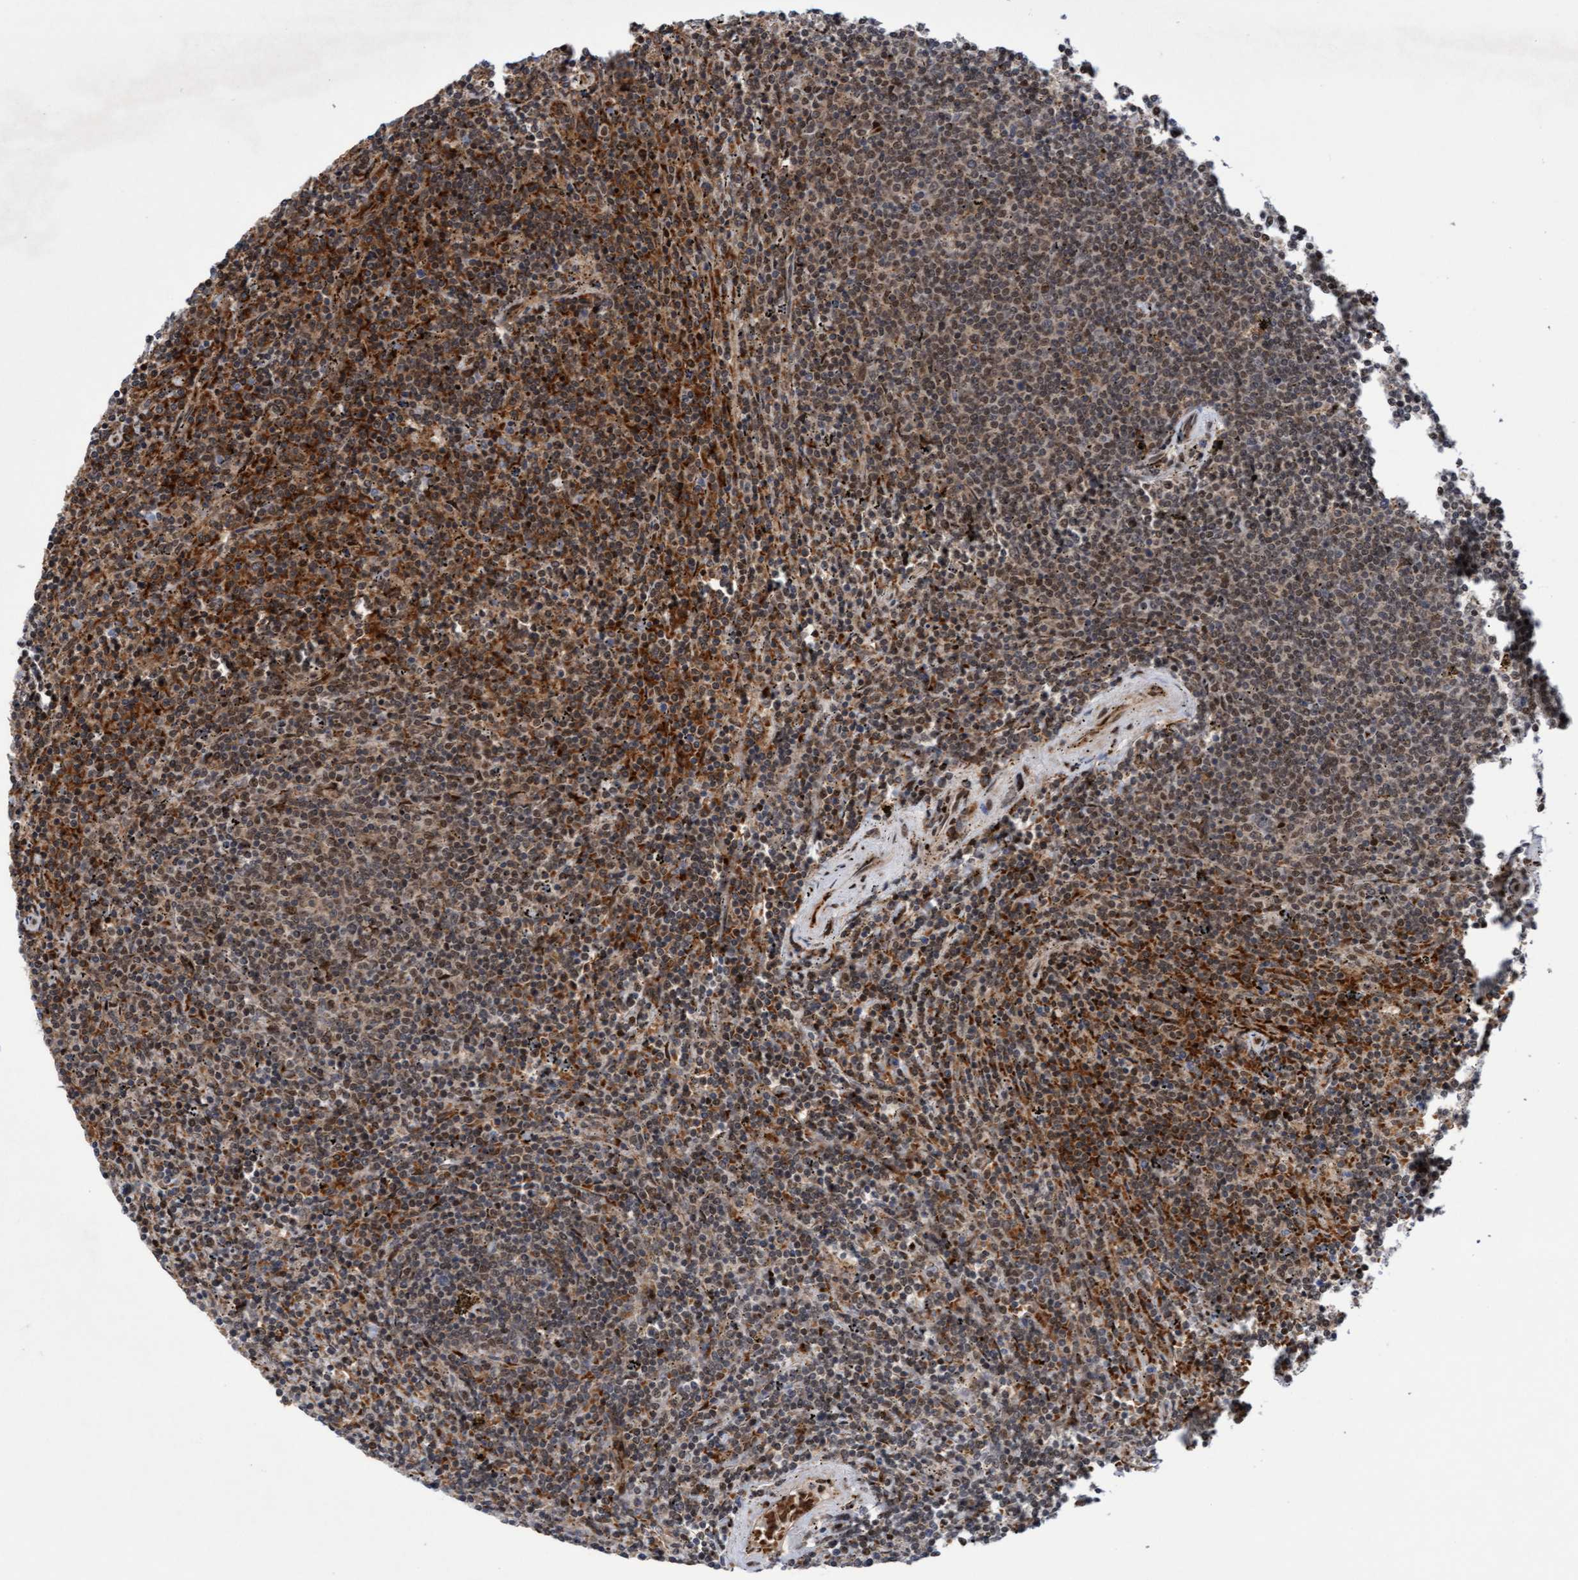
{"staining": {"intensity": "moderate", "quantity": ">75%", "location": "cytoplasmic/membranous,nuclear"}, "tissue": "lymphoma", "cell_type": "Tumor cells", "image_type": "cancer", "snomed": [{"axis": "morphology", "description": "Malignant lymphoma, non-Hodgkin's type, Low grade"}, {"axis": "topography", "description": "Spleen"}], "caption": "Approximately >75% of tumor cells in human malignant lymphoma, non-Hodgkin's type (low-grade) show moderate cytoplasmic/membranous and nuclear protein positivity as visualized by brown immunohistochemical staining.", "gene": "TANC2", "patient": {"sex": "female", "age": 50}}